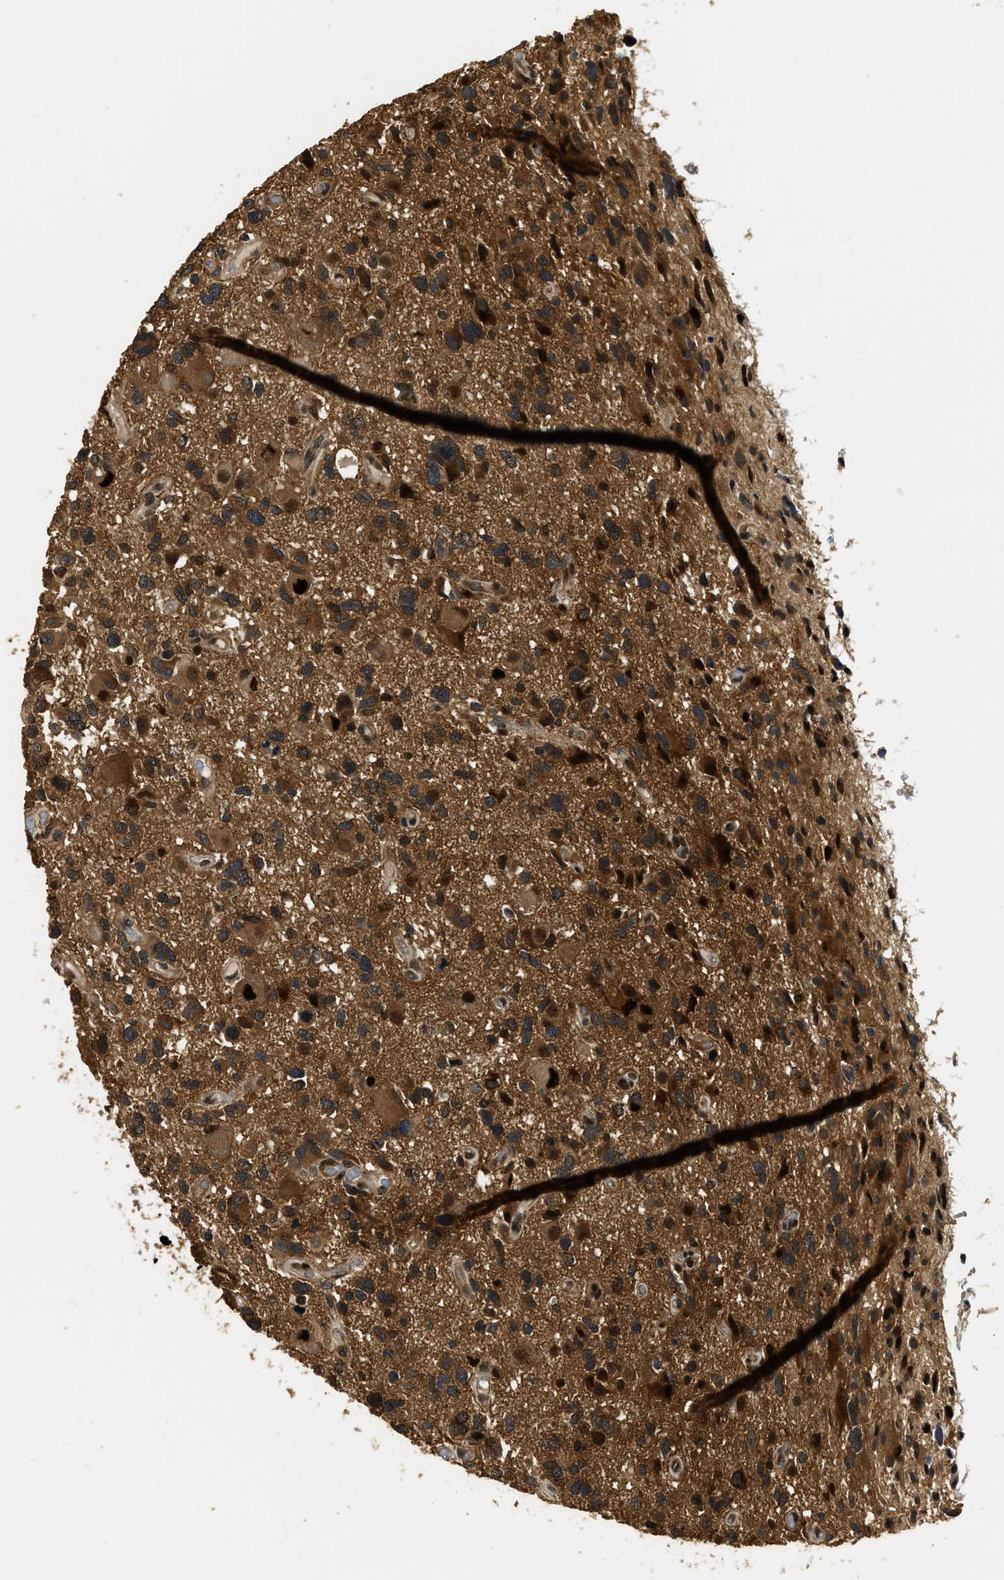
{"staining": {"intensity": "moderate", "quantity": ">75%", "location": "cytoplasmic/membranous,nuclear"}, "tissue": "glioma", "cell_type": "Tumor cells", "image_type": "cancer", "snomed": [{"axis": "morphology", "description": "Glioma, malignant, High grade"}, {"axis": "topography", "description": "Brain"}], "caption": "Tumor cells reveal moderate cytoplasmic/membranous and nuclear expression in about >75% of cells in glioma. (DAB (3,3'-diaminobenzidine) IHC with brightfield microscopy, high magnification).", "gene": "ADSL", "patient": {"sex": "male", "age": 33}}